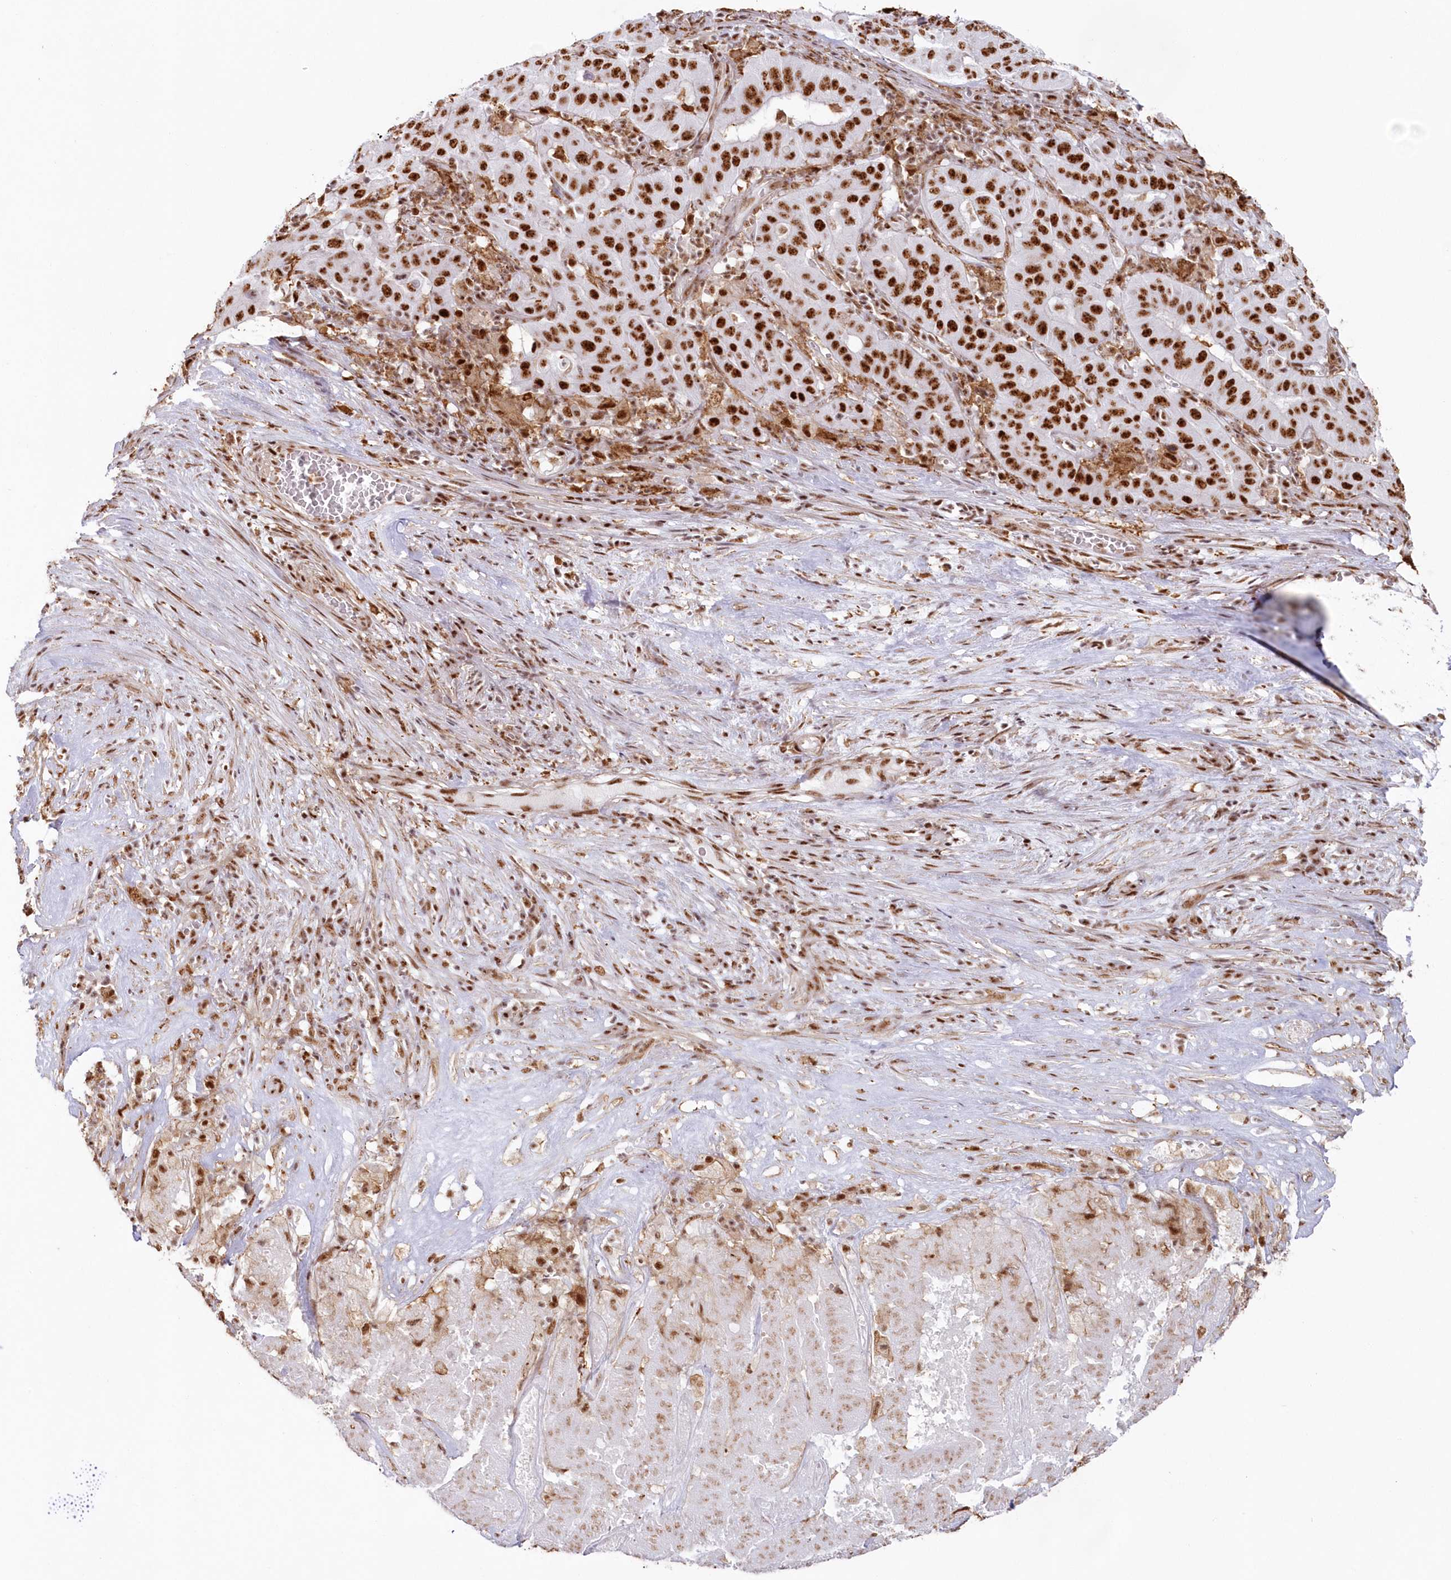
{"staining": {"intensity": "strong", "quantity": ">75%", "location": "nuclear"}, "tissue": "pancreatic cancer", "cell_type": "Tumor cells", "image_type": "cancer", "snomed": [{"axis": "morphology", "description": "Adenocarcinoma, NOS"}, {"axis": "topography", "description": "Pancreas"}], "caption": "Strong nuclear protein staining is present in approximately >75% of tumor cells in adenocarcinoma (pancreatic).", "gene": "DDX46", "patient": {"sex": "male", "age": 63}}